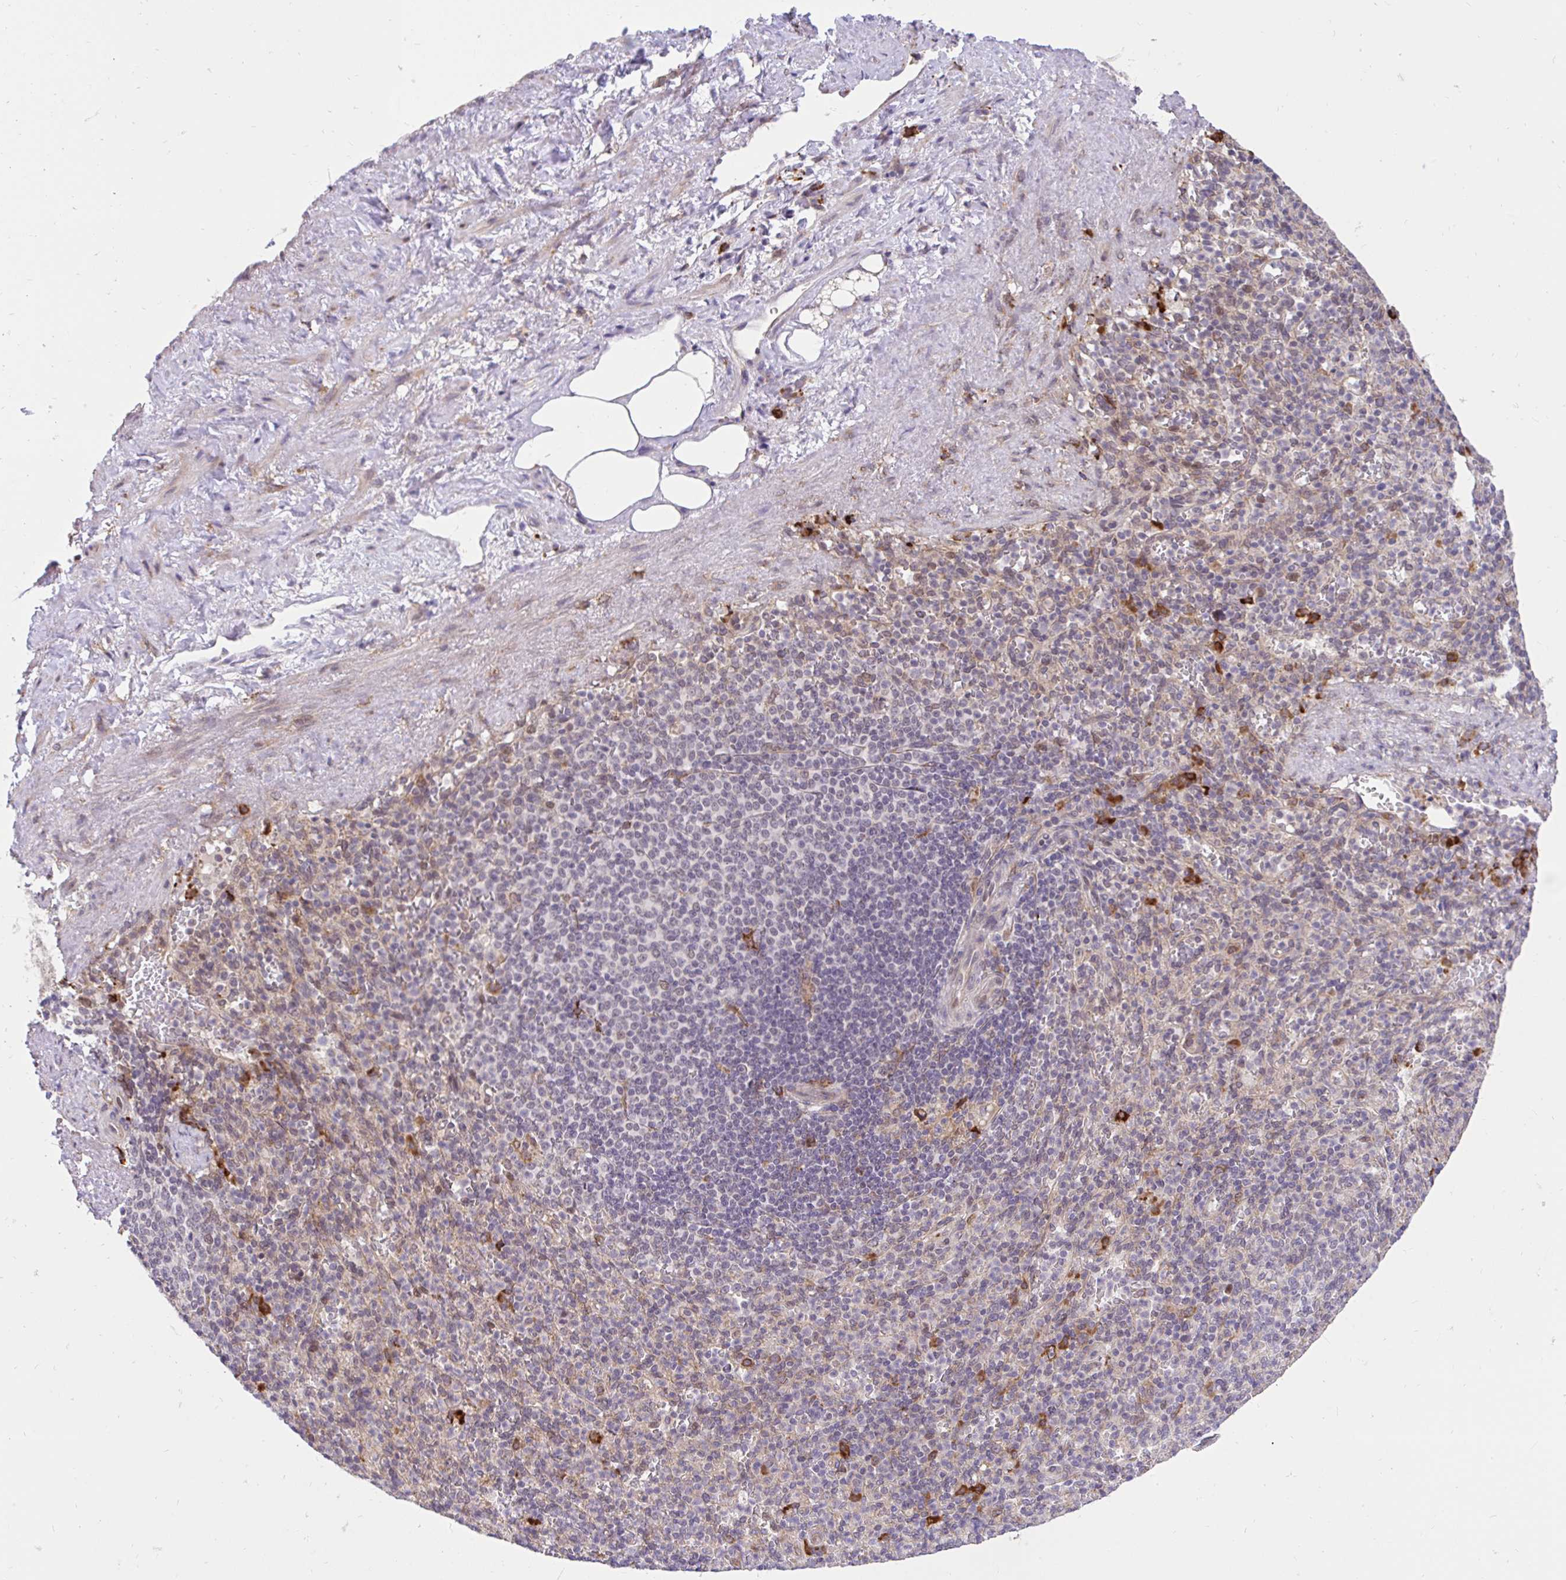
{"staining": {"intensity": "moderate", "quantity": "<25%", "location": "cytoplasmic/membranous"}, "tissue": "spleen", "cell_type": "Cells in red pulp", "image_type": "normal", "snomed": [{"axis": "morphology", "description": "Normal tissue, NOS"}, {"axis": "topography", "description": "Spleen"}], "caption": "Immunohistochemistry (IHC) photomicrograph of benign human spleen stained for a protein (brown), which reveals low levels of moderate cytoplasmic/membranous staining in about <25% of cells in red pulp.", "gene": "NAALAD2", "patient": {"sex": "female", "age": 74}}